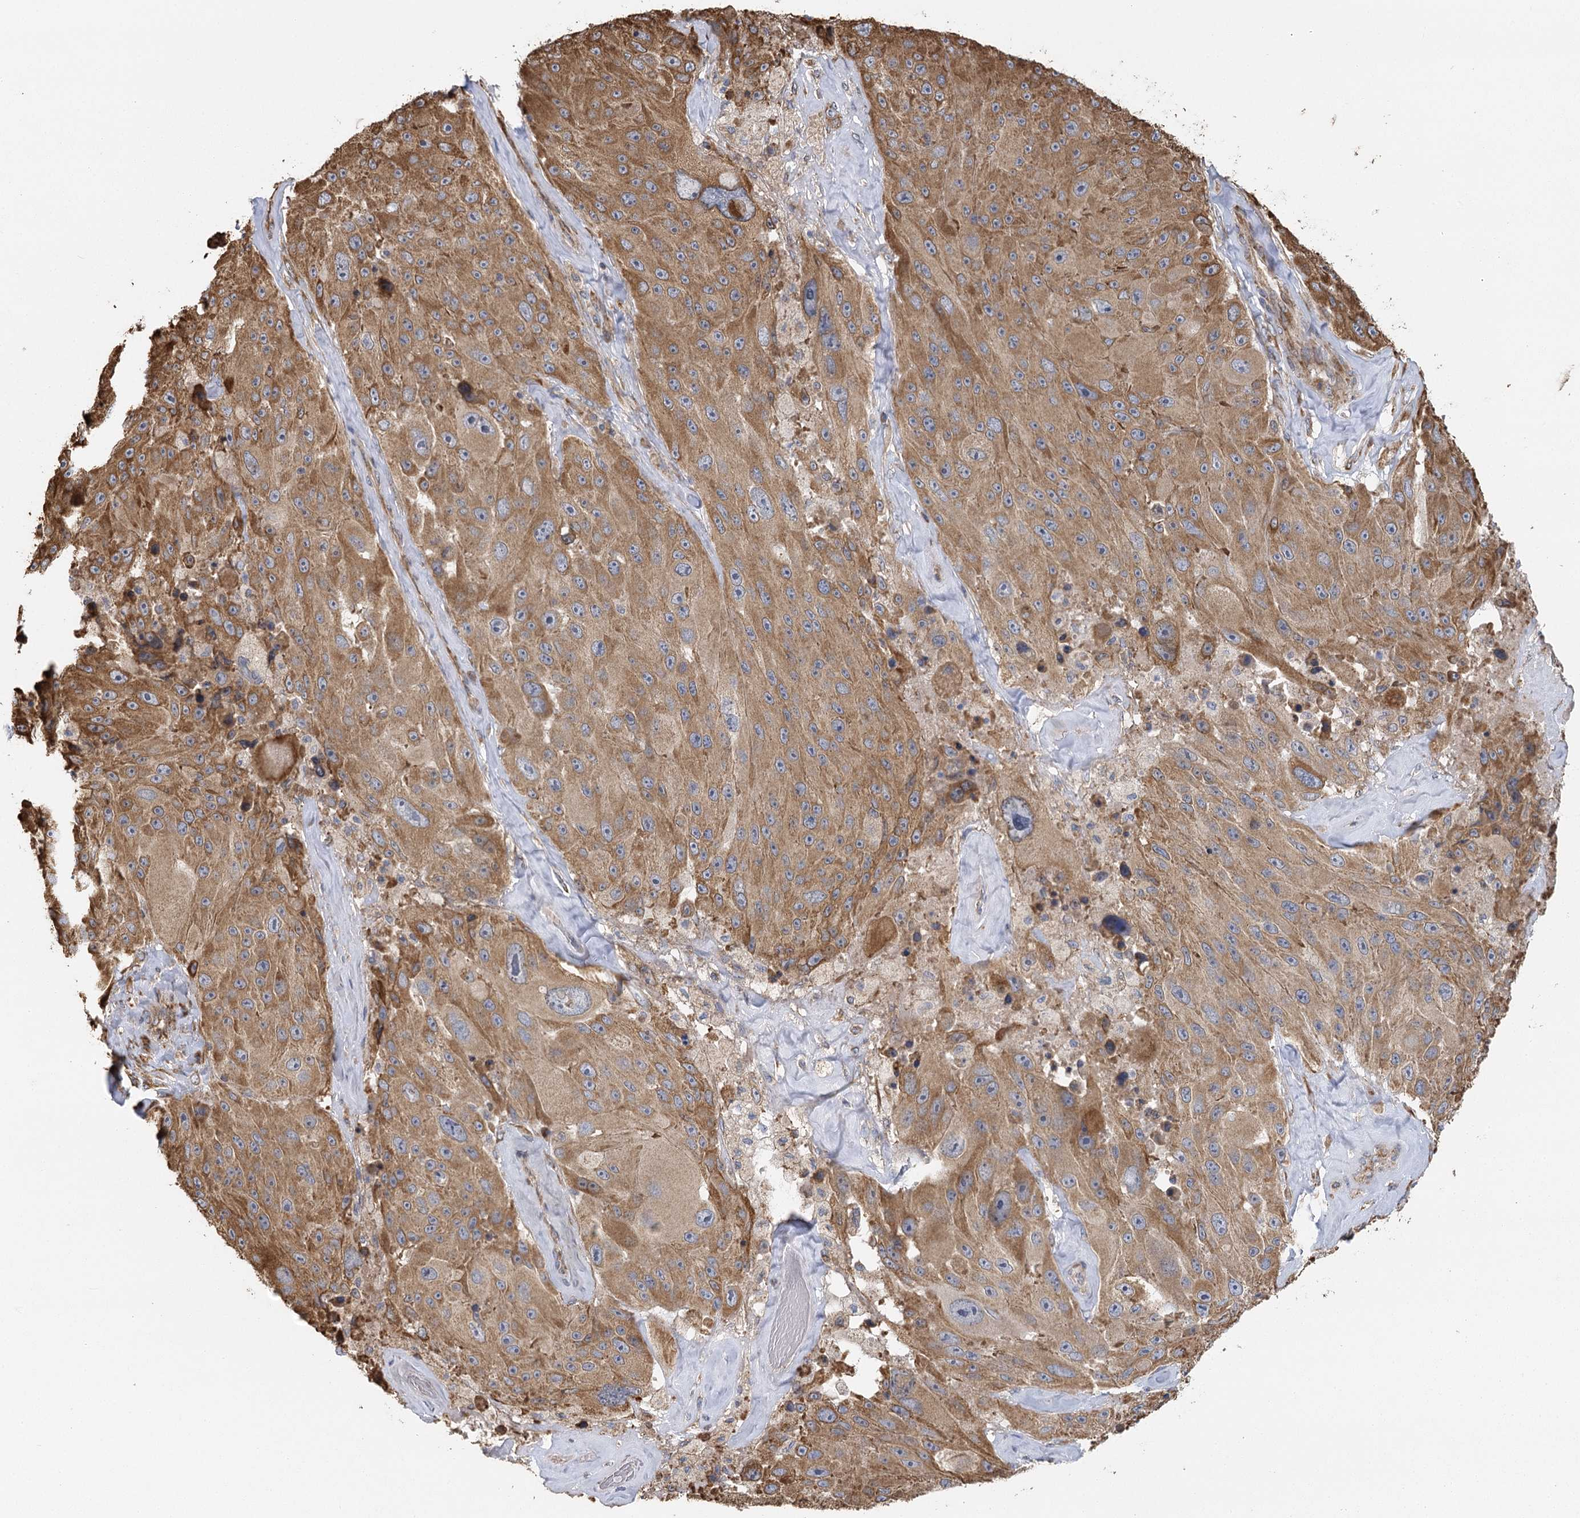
{"staining": {"intensity": "moderate", "quantity": ">75%", "location": "cytoplasmic/membranous"}, "tissue": "melanoma", "cell_type": "Tumor cells", "image_type": "cancer", "snomed": [{"axis": "morphology", "description": "Malignant melanoma, Metastatic site"}, {"axis": "topography", "description": "Lymph node"}], "caption": "The image shows staining of malignant melanoma (metastatic site), revealing moderate cytoplasmic/membranous protein expression (brown color) within tumor cells.", "gene": "IL11RA", "patient": {"sex": "male", "age": 62}}